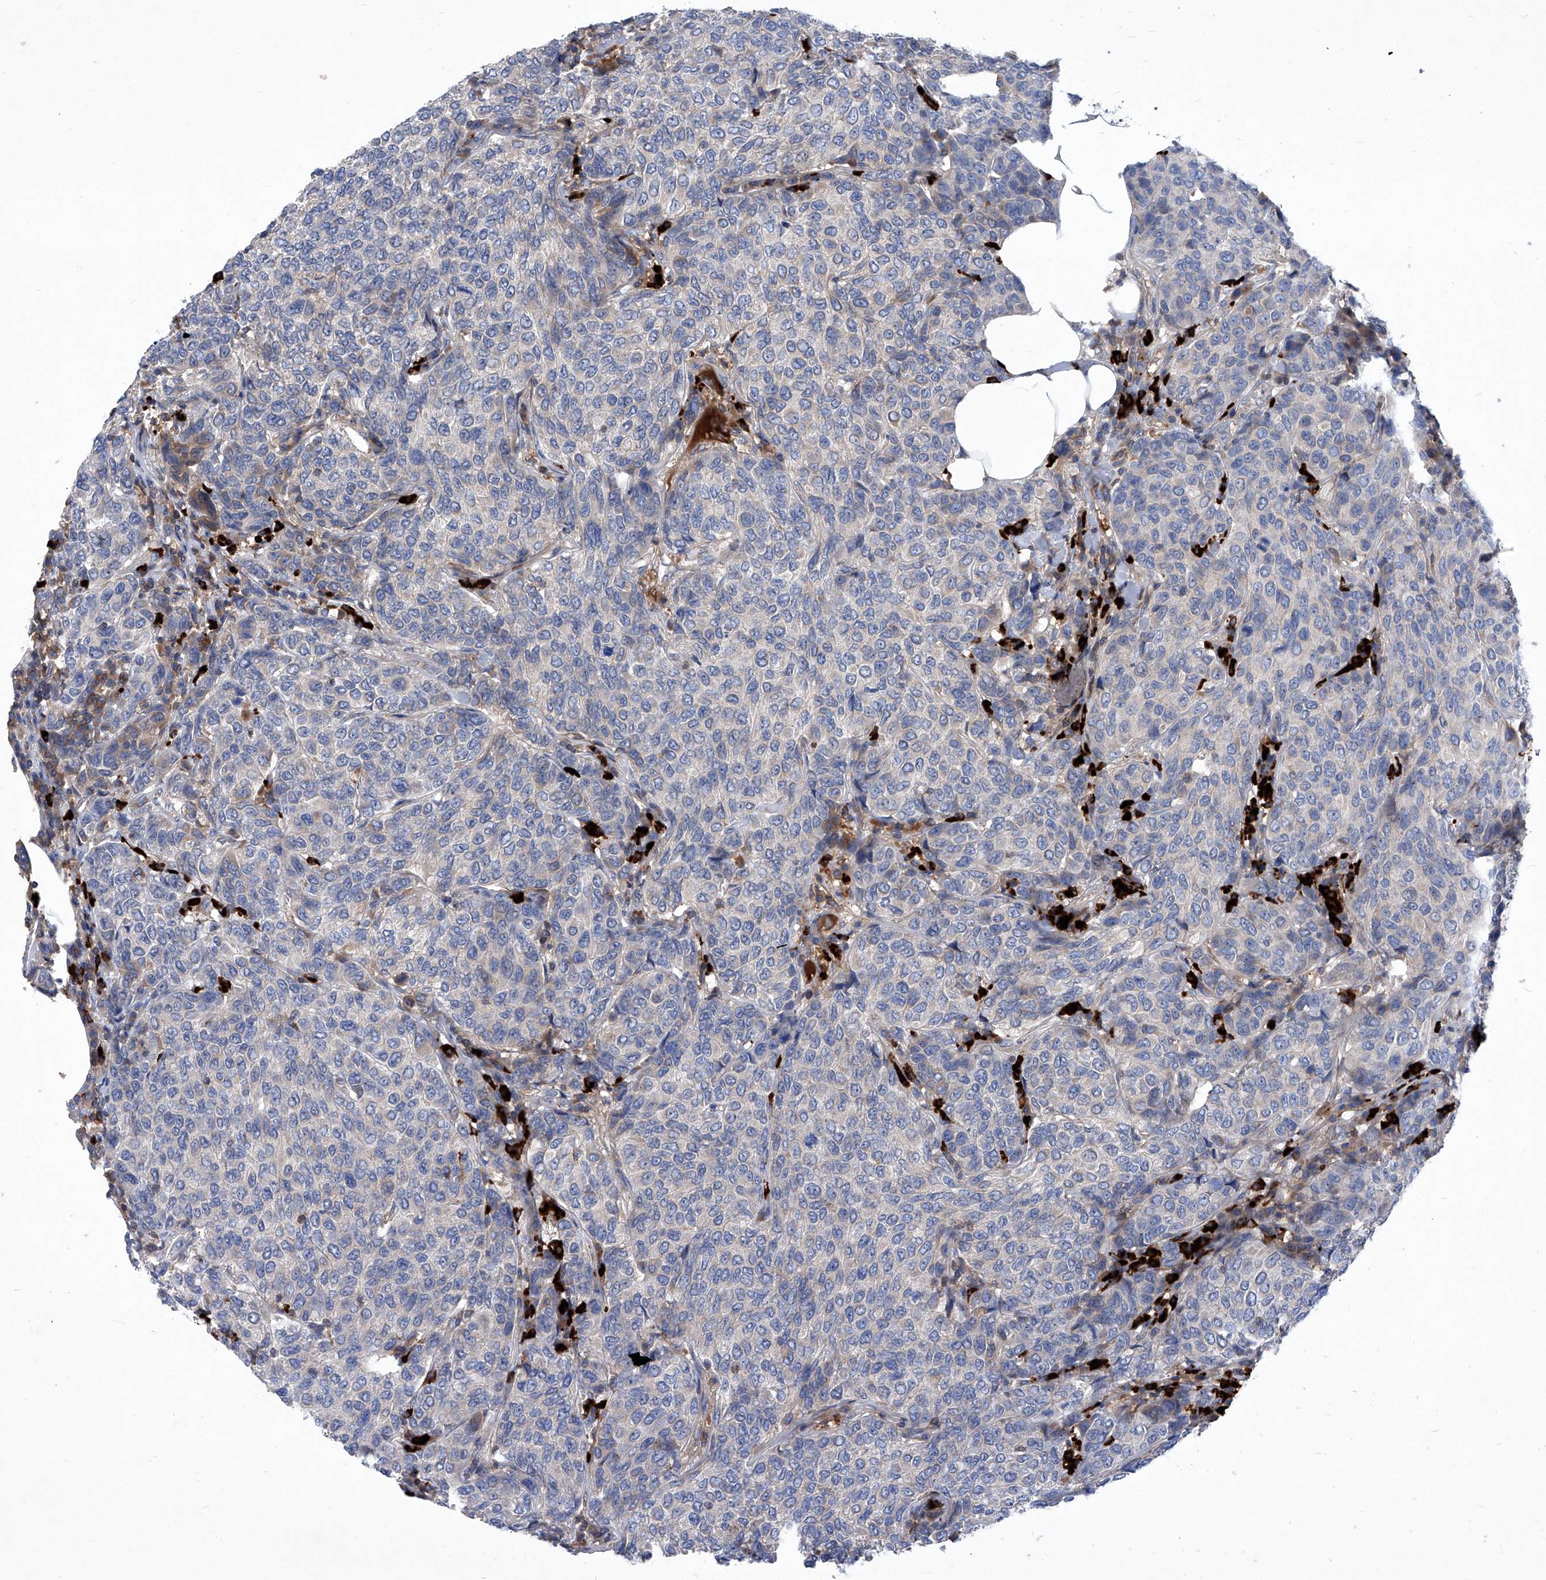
{"staining": {"intensity": "negative", "quantity": "none", "location": "none"}, "tissue": "breast cancer", "cell_type": "Tumor cells", "image_type": "cancer", "snomed": [{"axis": "morphology", "description": "Duct carcinoma"}, {"axis": "topography", "description": "Breast"}], "caption": "Immunohistochemical staining of intraductal carcinoma (breast) exhibits no significant expression in tumor cells.", "gene": "EPHA8", "patient": {"sex": "female", "age": 55}}